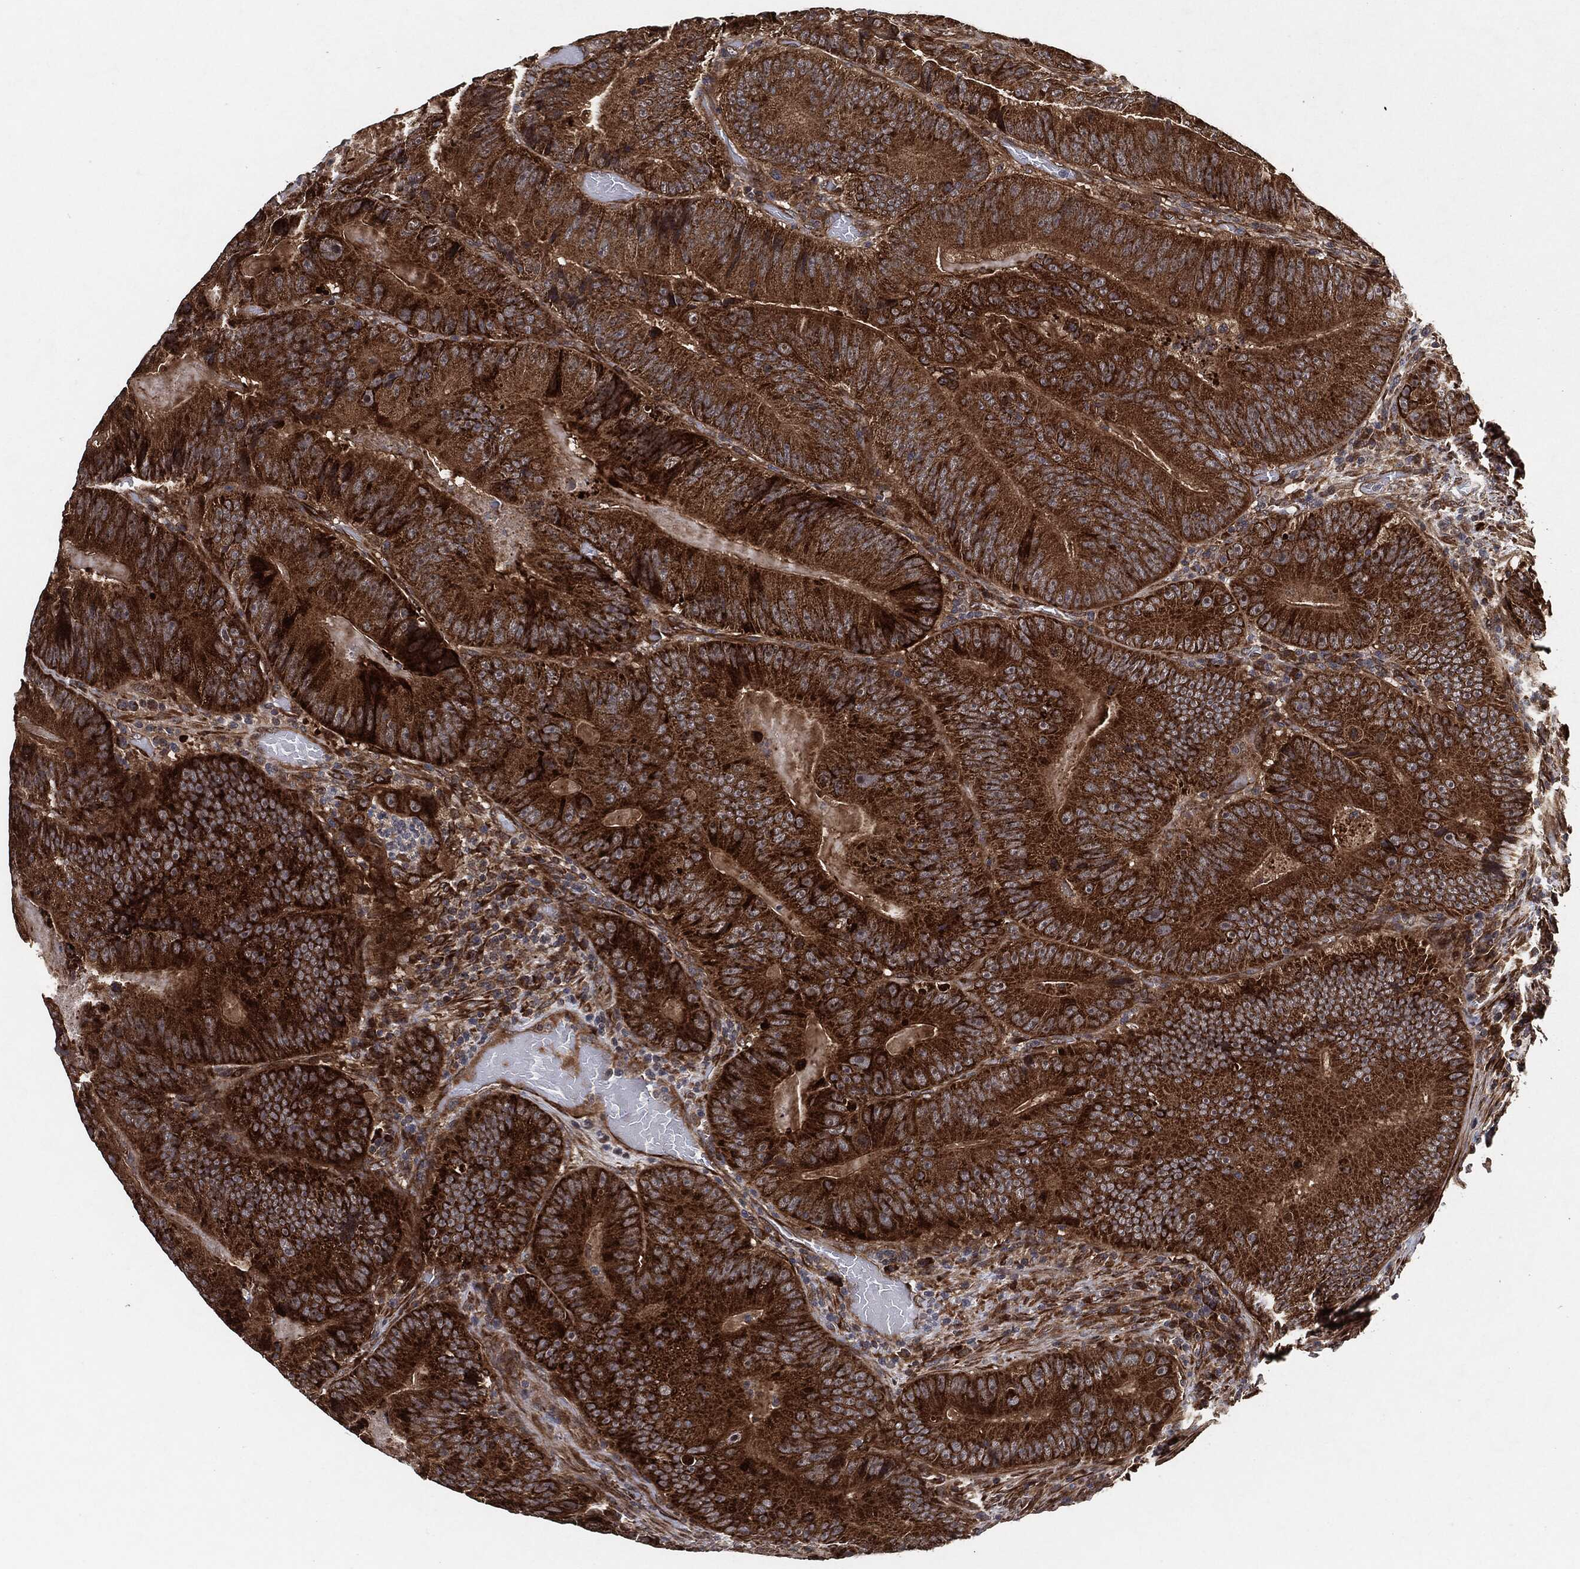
{"staining": {"intensity": "strong", "quantity": ">75%", "location": "cytoplasmic/membranous"}, "tissue": "colorectal cancer", "cell_type": "Tumor cells", "image_type": "cancer", "snomed": [{"axis": "morphology", "description": "Adenocarcinoma, NOS"}, {"axis": "topography", "description": "Colon"}], "caption": "Brown immunohistochemical staining in human colorectal cancer demonstrates strong cytoplasmic/membranous staining in about >75% of tumor cells.", "gene": "BCAR1", "patient": {"sex": "female", "age": 86}}